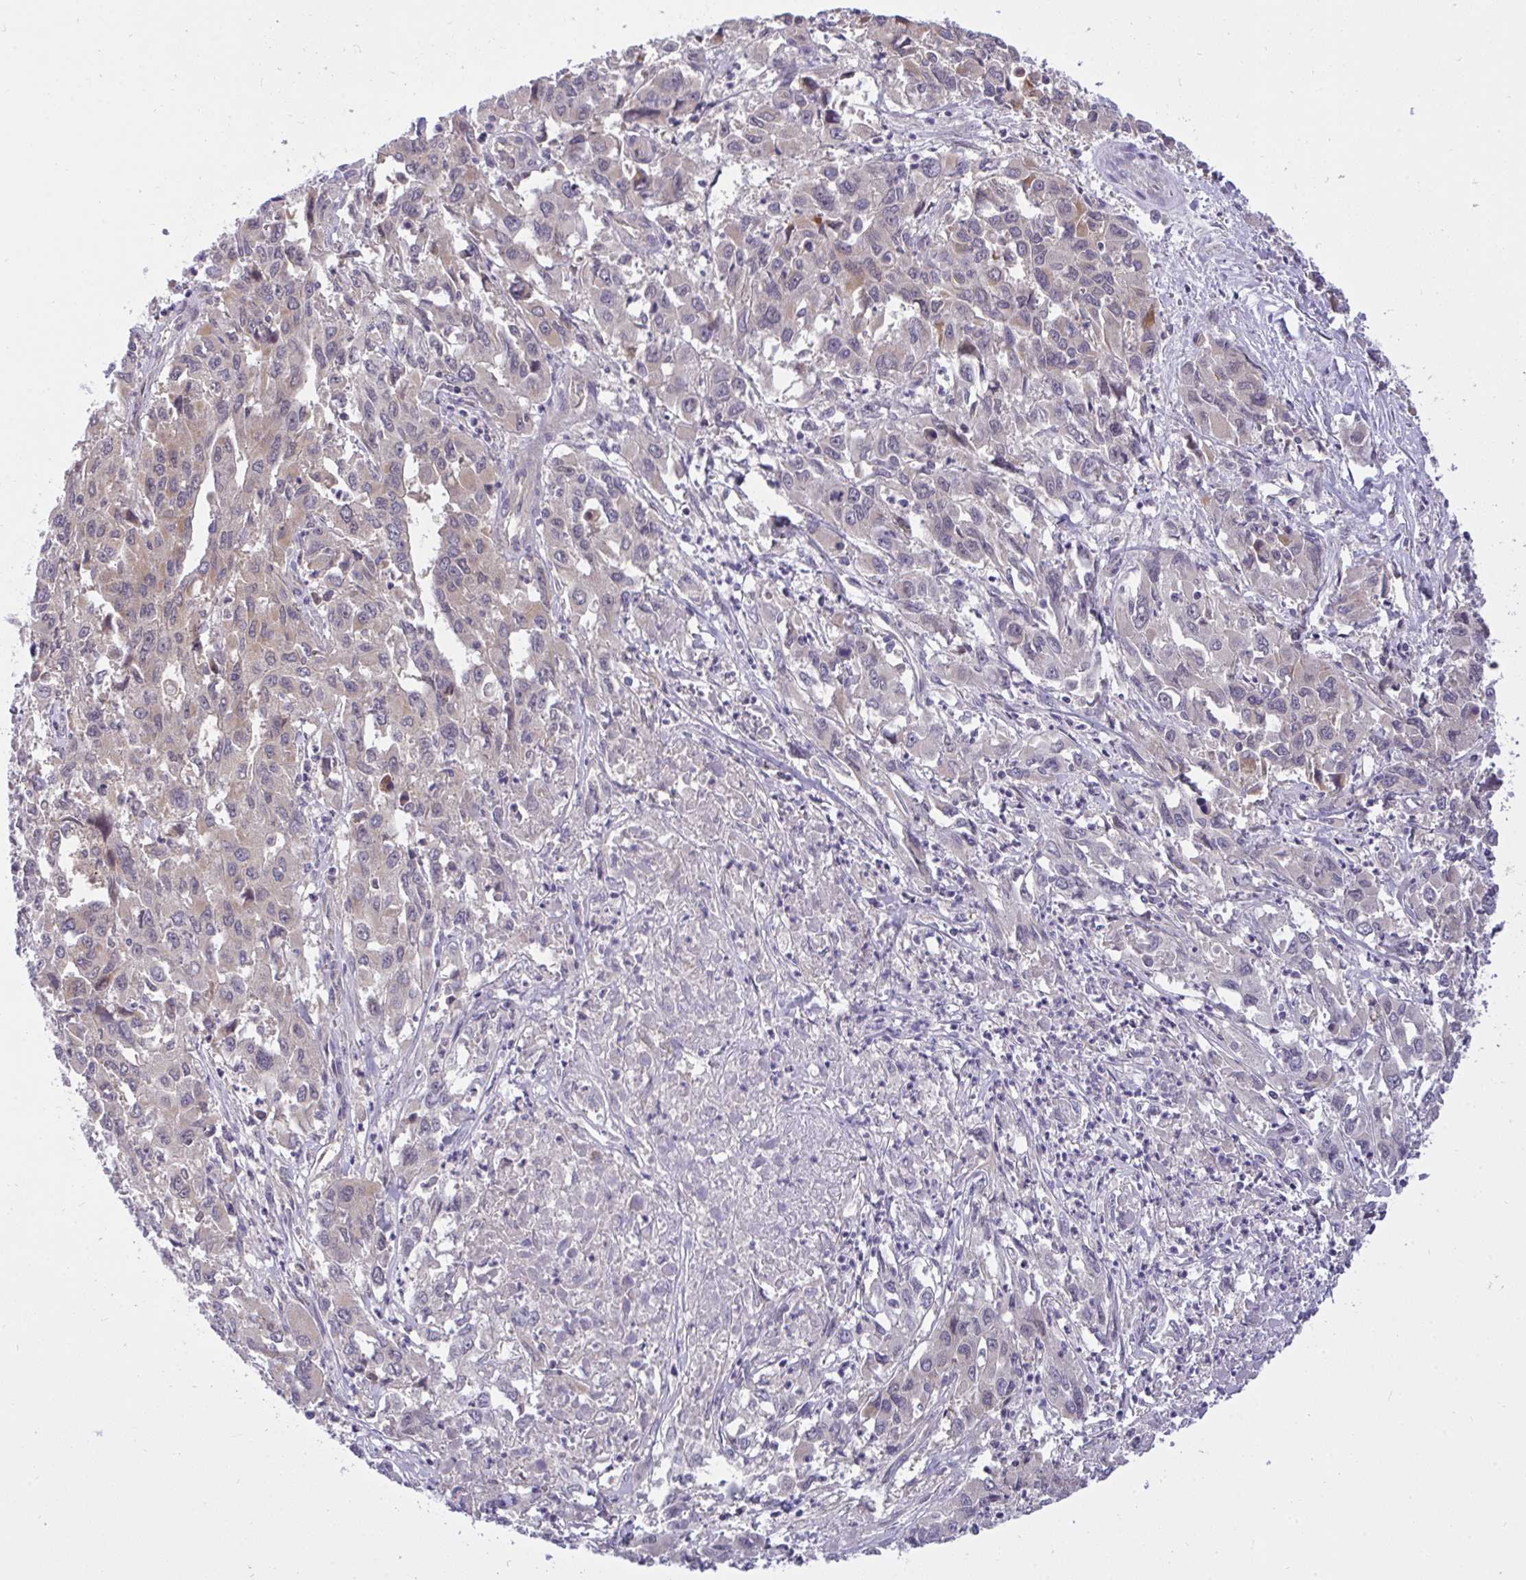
{"staining": {"intensity": "weak", "quantity": "<25%", "location": "cytoplasmic/membranous"}, "tissue": "liver cancer", "cell_type": "Tumor cells", "image_type": "cancer", "snomed": [{"axis": "morphology", "description": "Carcinoma, Hepatocellular, NOS"}, {"axis": "topography", "description": "Liver"}], "caption": "High power microscopy micrograph of an immunohistochemistry (IHC) image of liver hepatocellular carcinoma, revealing no significant positivity in tumor cells. (DAB (3,3'-diaminobenzidine) IHC, high magnification).", "gene": "C19orf54", "patient": {"sex": "male", "age": 63}}